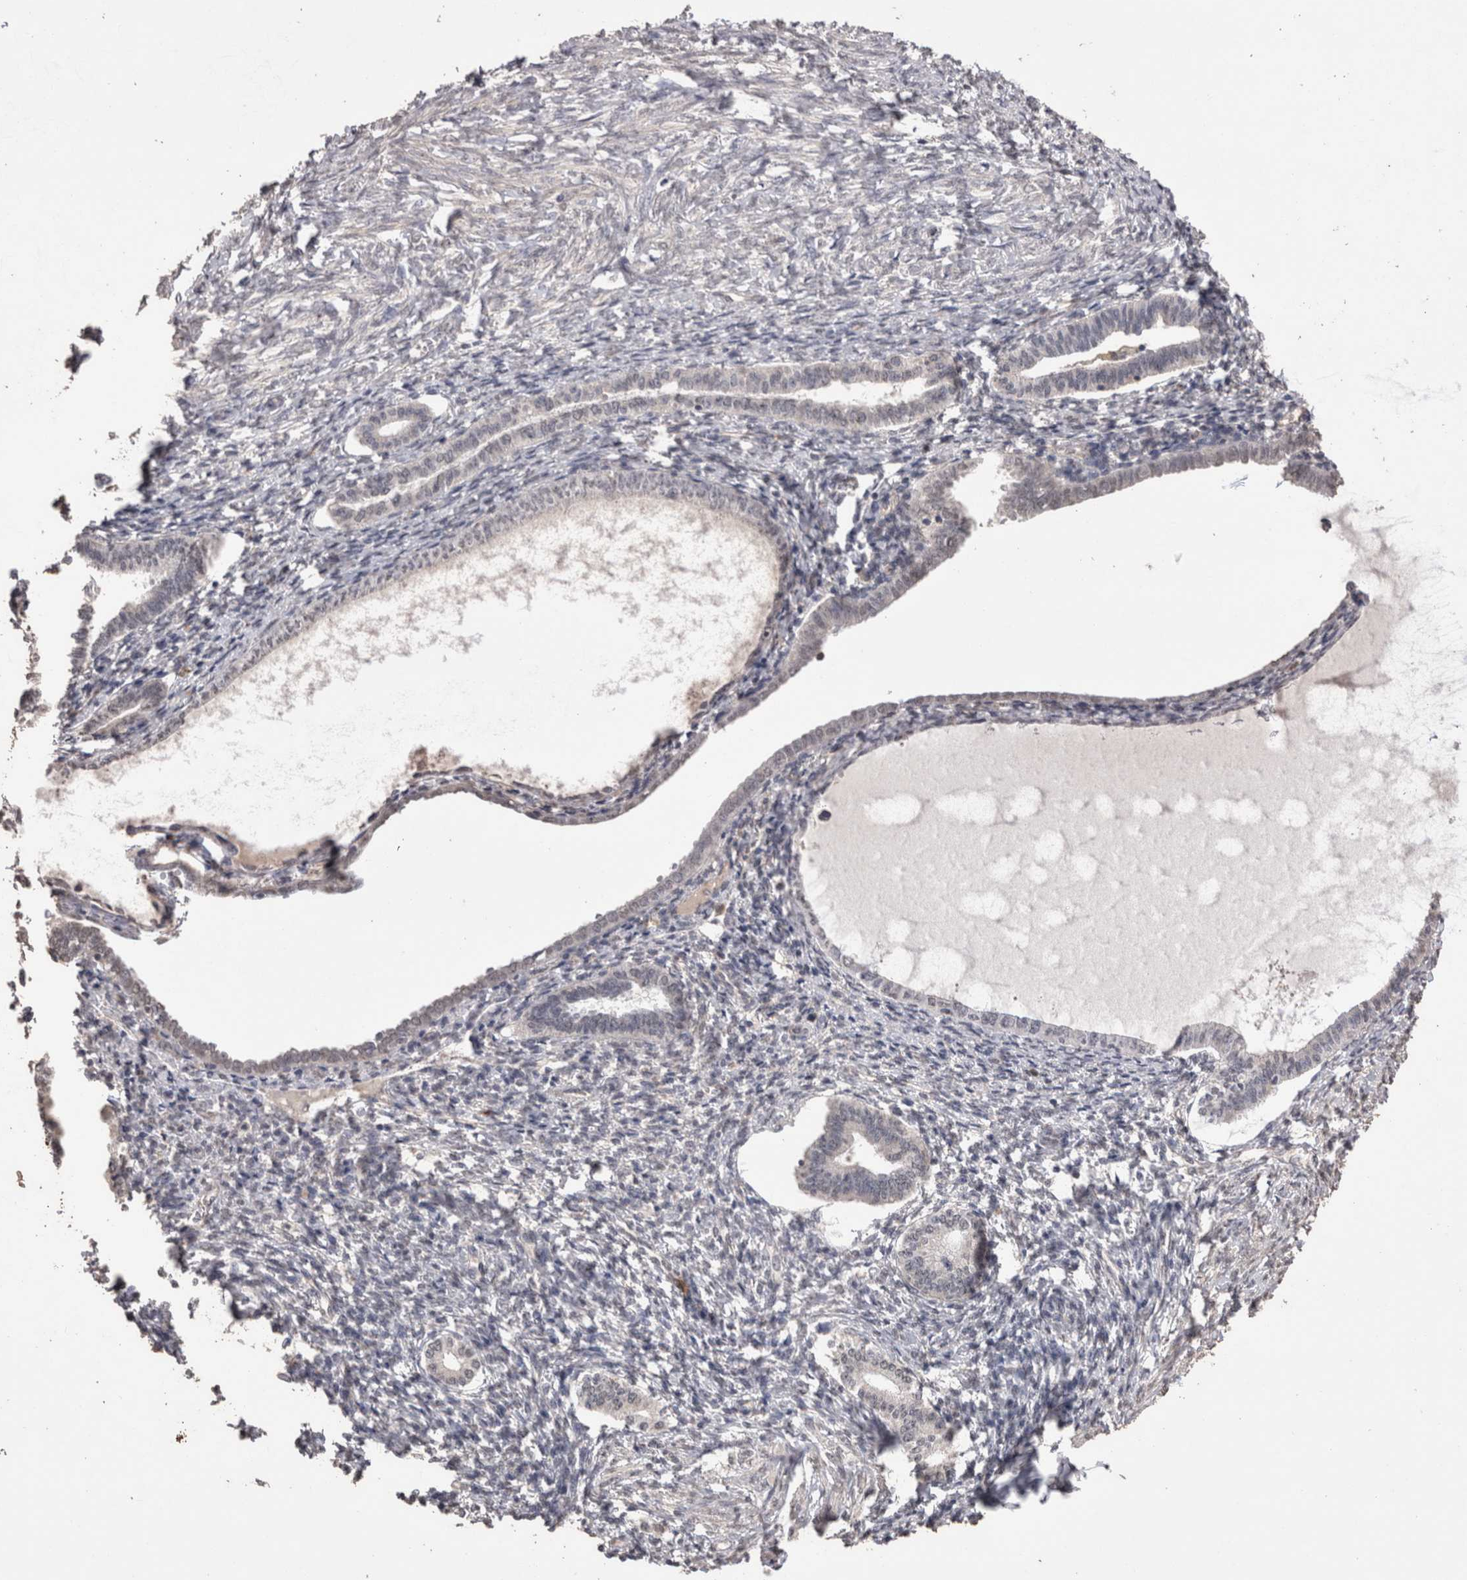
{"staining": {"intensity": "negative", "quantity": "none", "location": "none"}, "tissue": "endometrium", "cell_type": "Cells in endometrial stroma", "image_type": "normal", "snomed": [{"axis": "morphology", "description": "Normal tissue, NOS"}, {"axis": "topography", "description": "Endometrium"}], "caption": "Immunohistochemistry (IHC) histopathology image of unremarkable human endometrium stained for a protein (brown), which displays no staining in cells in endometrial stroma. Brightfield microscopy of immunohistochemistry stained with DAB (3,3'-diaminobenzidine) (brown) and hematoxylin (blue), captured at high magnification.", "gene": "GRK5", "patient": {"sex": "female", "age": 77}}